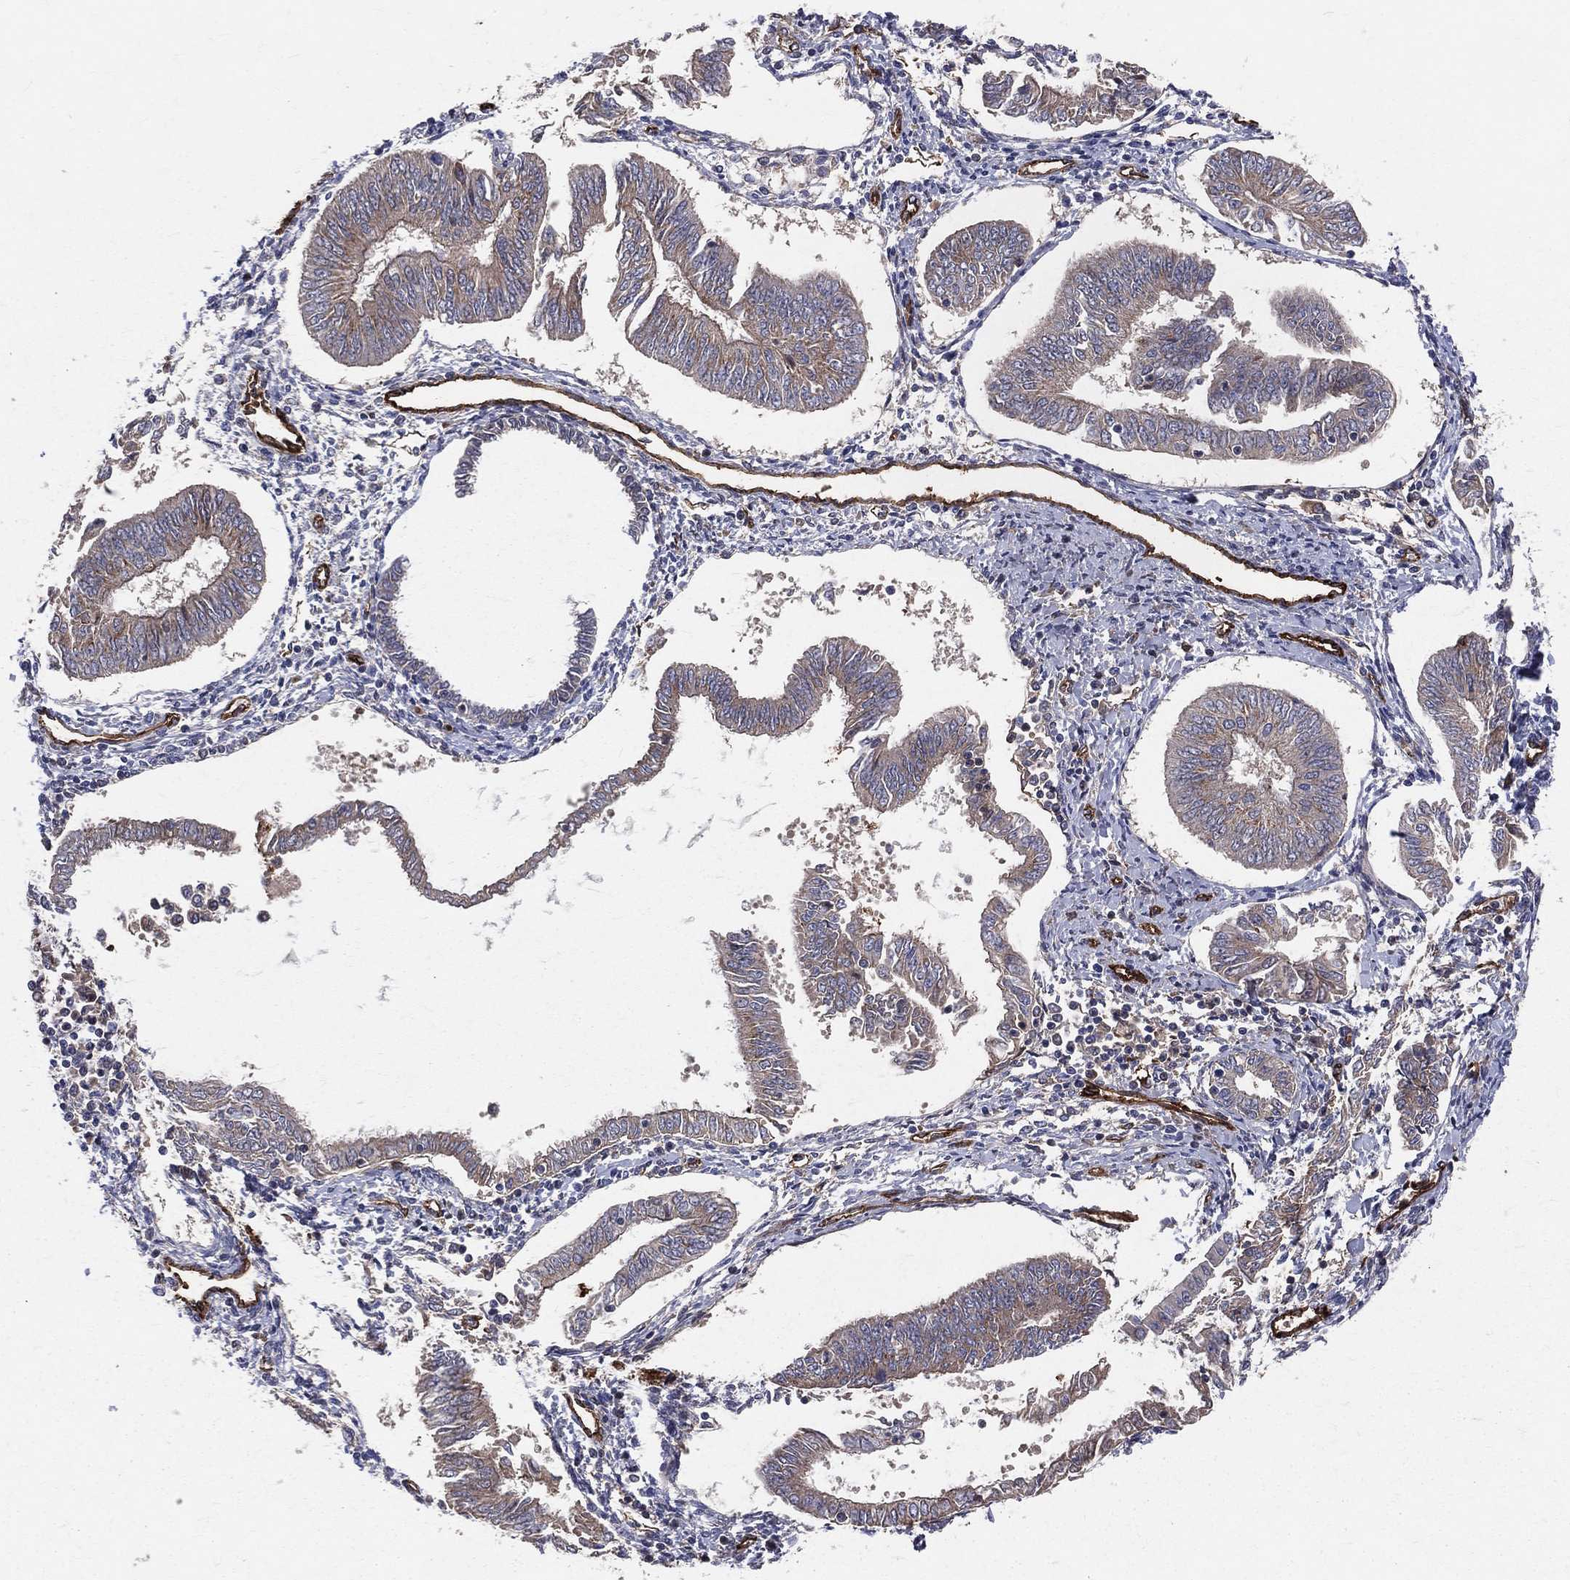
{"staining": {"intensity": "weak", "quantity": "<25%", "location": "cytoplasmic/membranous"}, "tissue": "endometrial cancer", "cell_type": "Tumor cells", "image_type": "cancer", "snomed": [{"axis": "morphology", "description": "Adenocarcinoma, NOS"}, {"axis": "topography", "description": "Endometrium"}], "caption": "Endometrial cancer was stained to show a protein in brown. There is no significant expression in tumor cells.", "gene": "ENTPD1", "patient": {"sex": "female", "age": 58}}